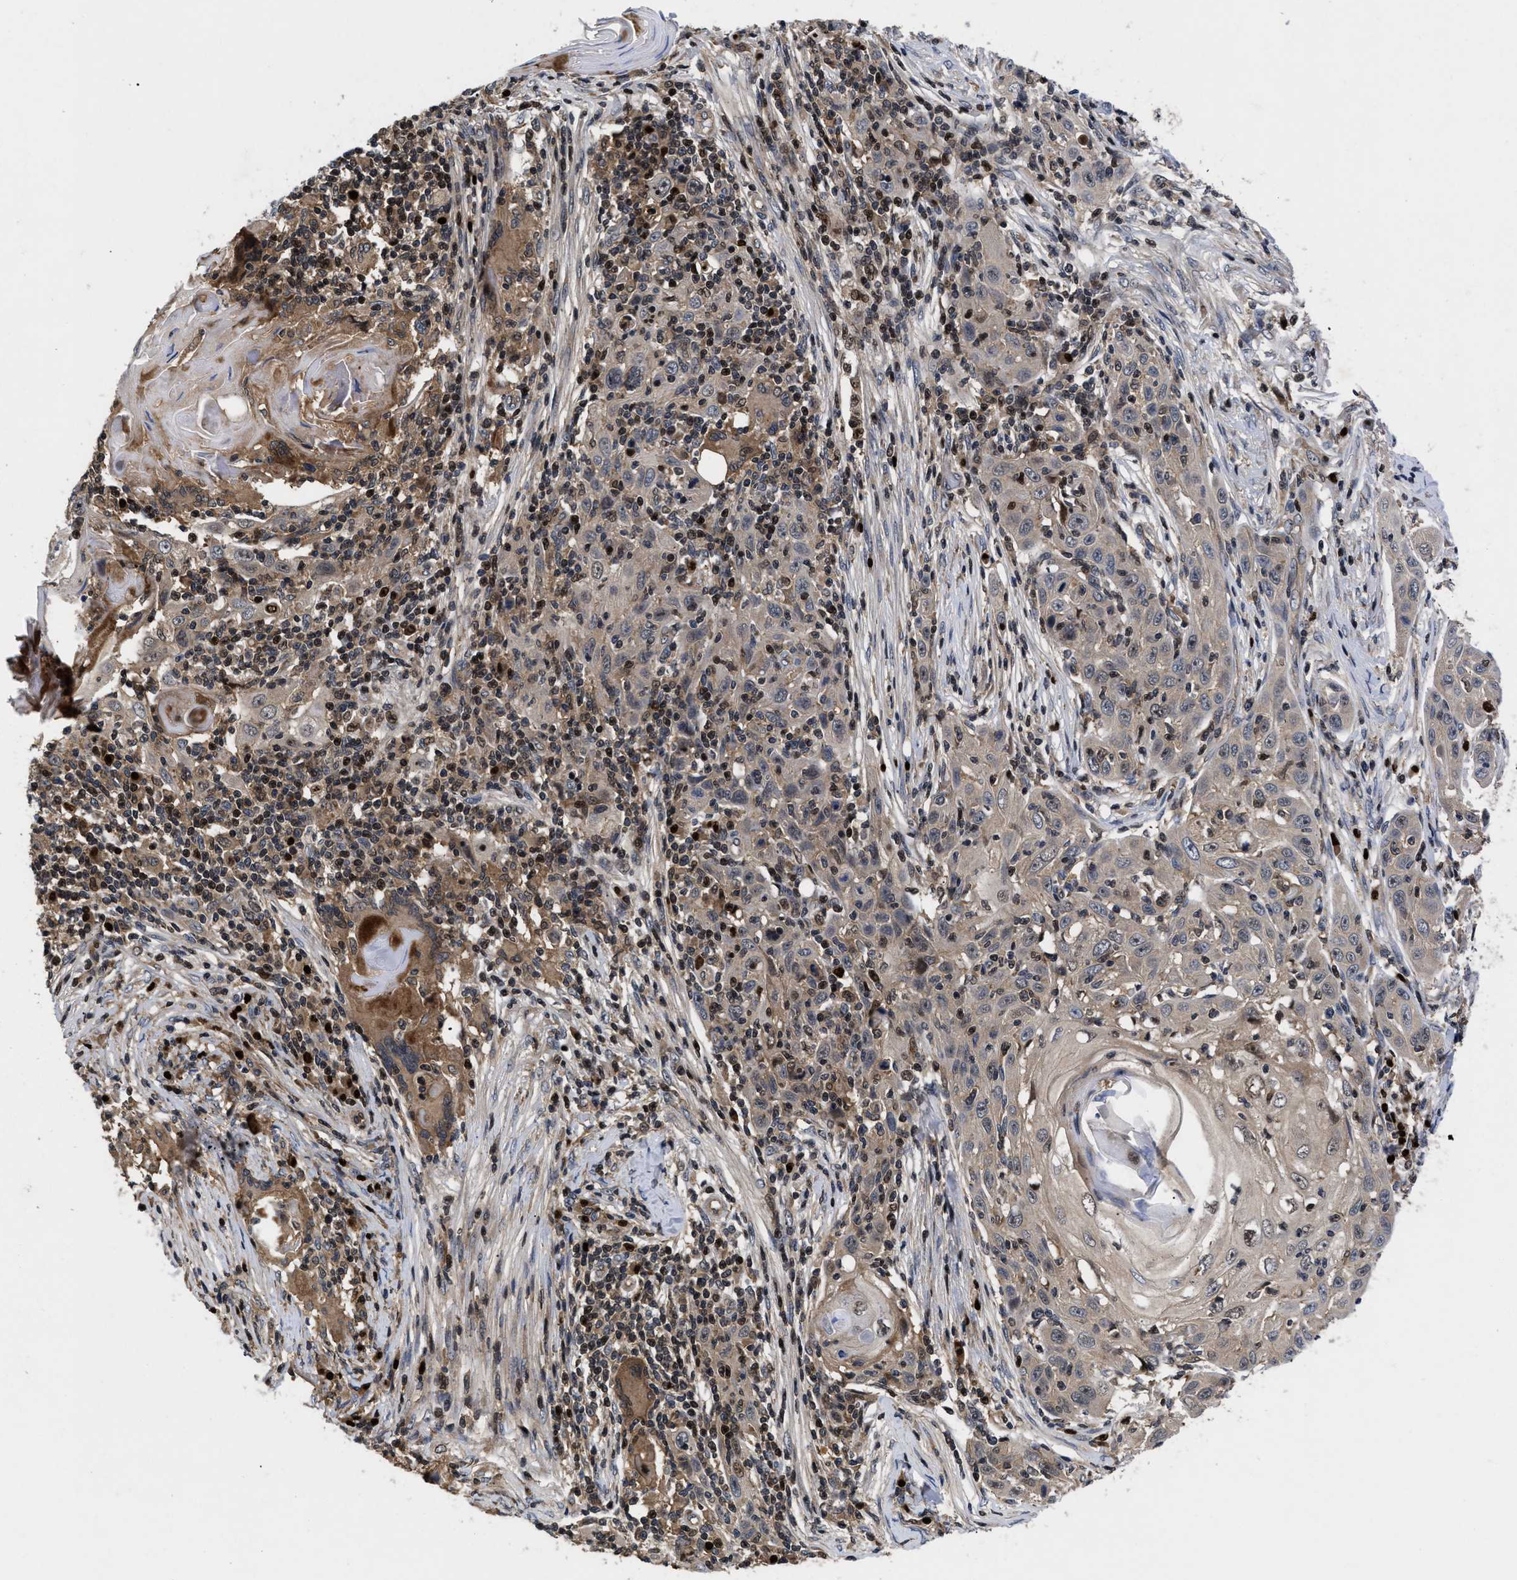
{"staining": {"intensity": "weak", "quantity": ">75%", "location": "cytoplasmic/membranous"}, "tissue": "skin cancer", "cell_type": "Tumor cells", "image_type": "cancer", "snomed": [{"axis": "morphology", "description": "Squamous cell carcinoma, NOS"}, {"axis": "topography", "description": "Skin"}], "caption": "IHC of skin cancer (squamous cell carcinoma) displays low levels of weak cytoplasmic/membranous staining in approximately >75% of tumor cells. The protein is stained brown, and the nuclei are stained in blue (DAB IHC with brightfield microscopy, high magnification).", "gene": "FAM200A", "patient": {"sex": "female", "age": 88}}